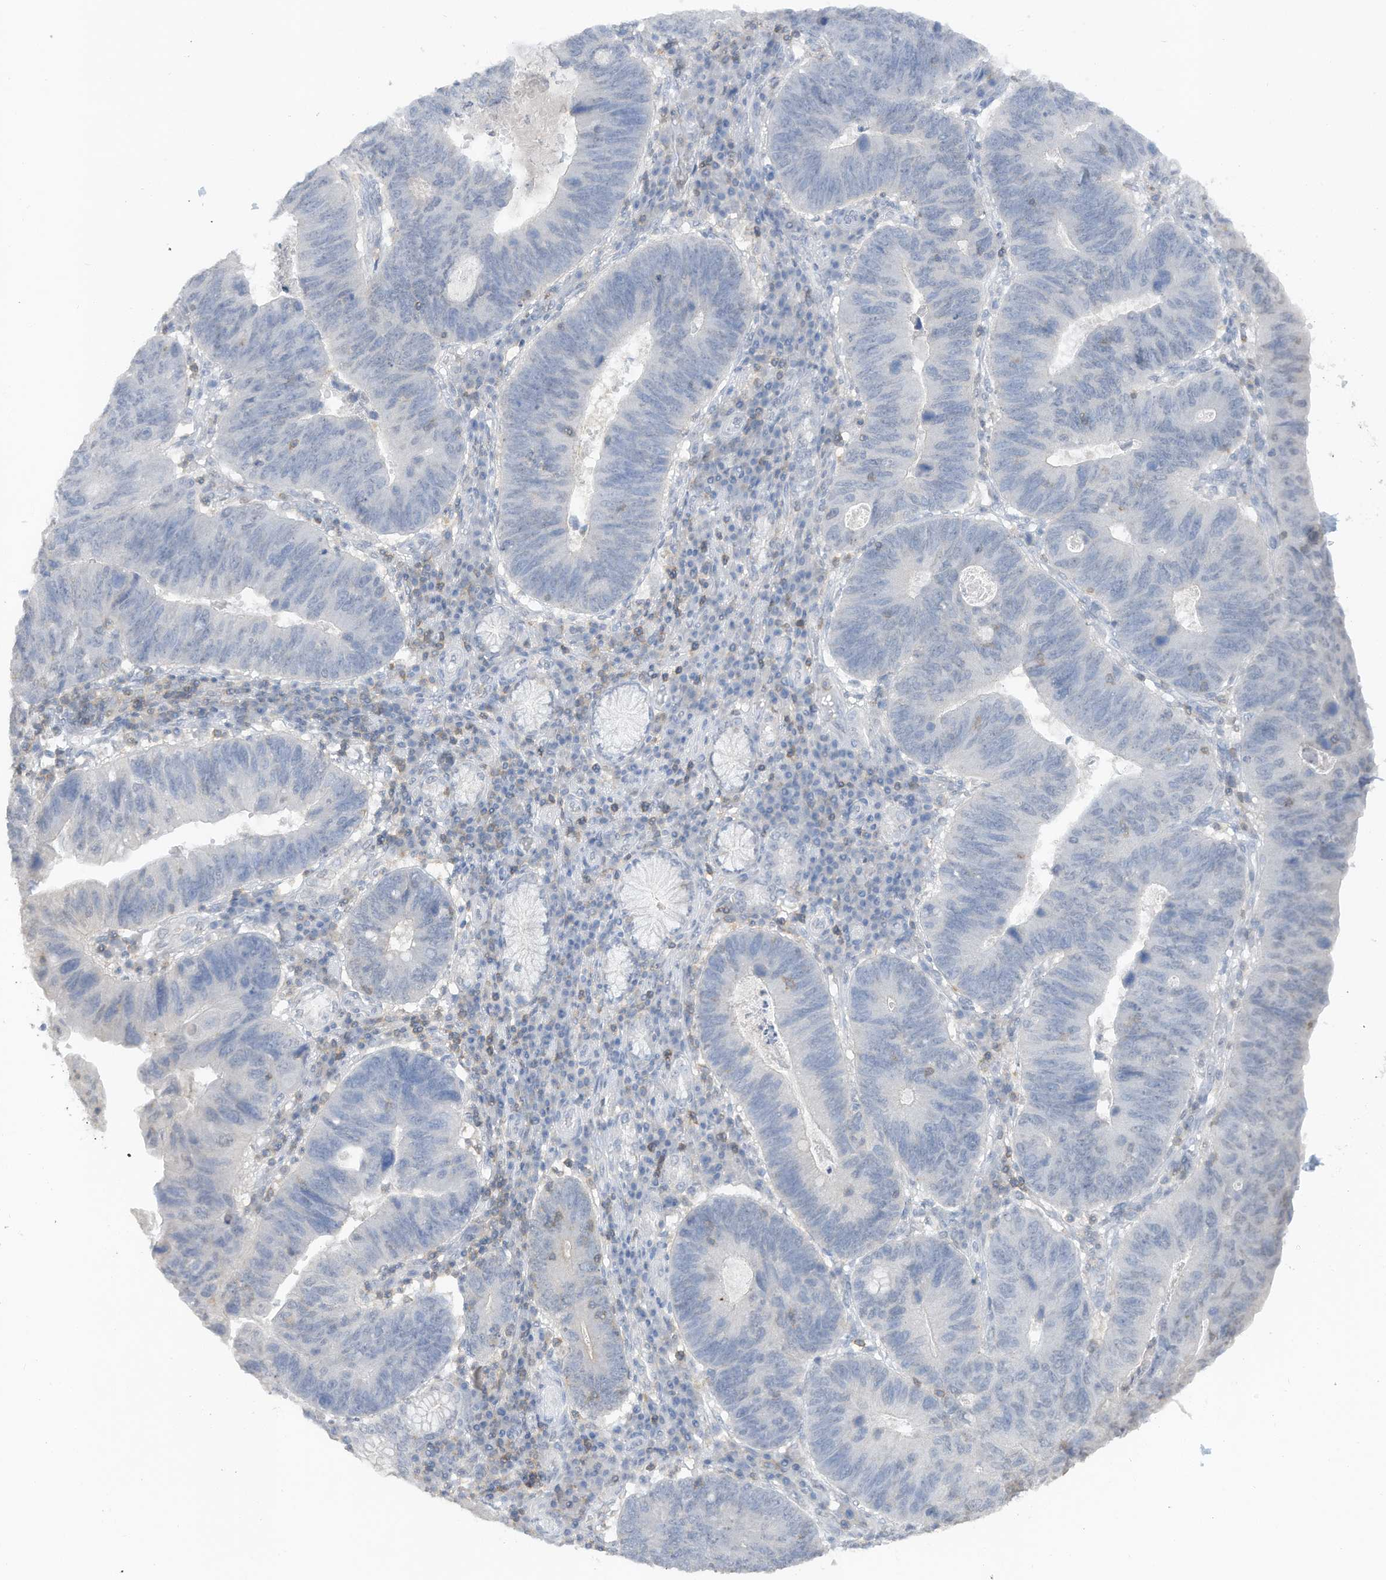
{"staining": {"intensity": "negative", "quantity": "none", "location": "none"}, "tissue": "stomach cancer", "cell_type": "Tumor cells", "image_type": "cancer", "snomed": [{"axis": "morphology", "description": "Adenocarcinoma, NOS"}, {"axis": "topography", "description": "Stomach"}], "caption": "Immunohistochemistry (IHC) photomicrograph of neoplastic tissue: human adenocarcinoma (stomach) stained with DAB demonstrates no significant protein positivity in tumor cells.", "gene": "HAS3", "patient": {"sex": "male", "age": 59}}